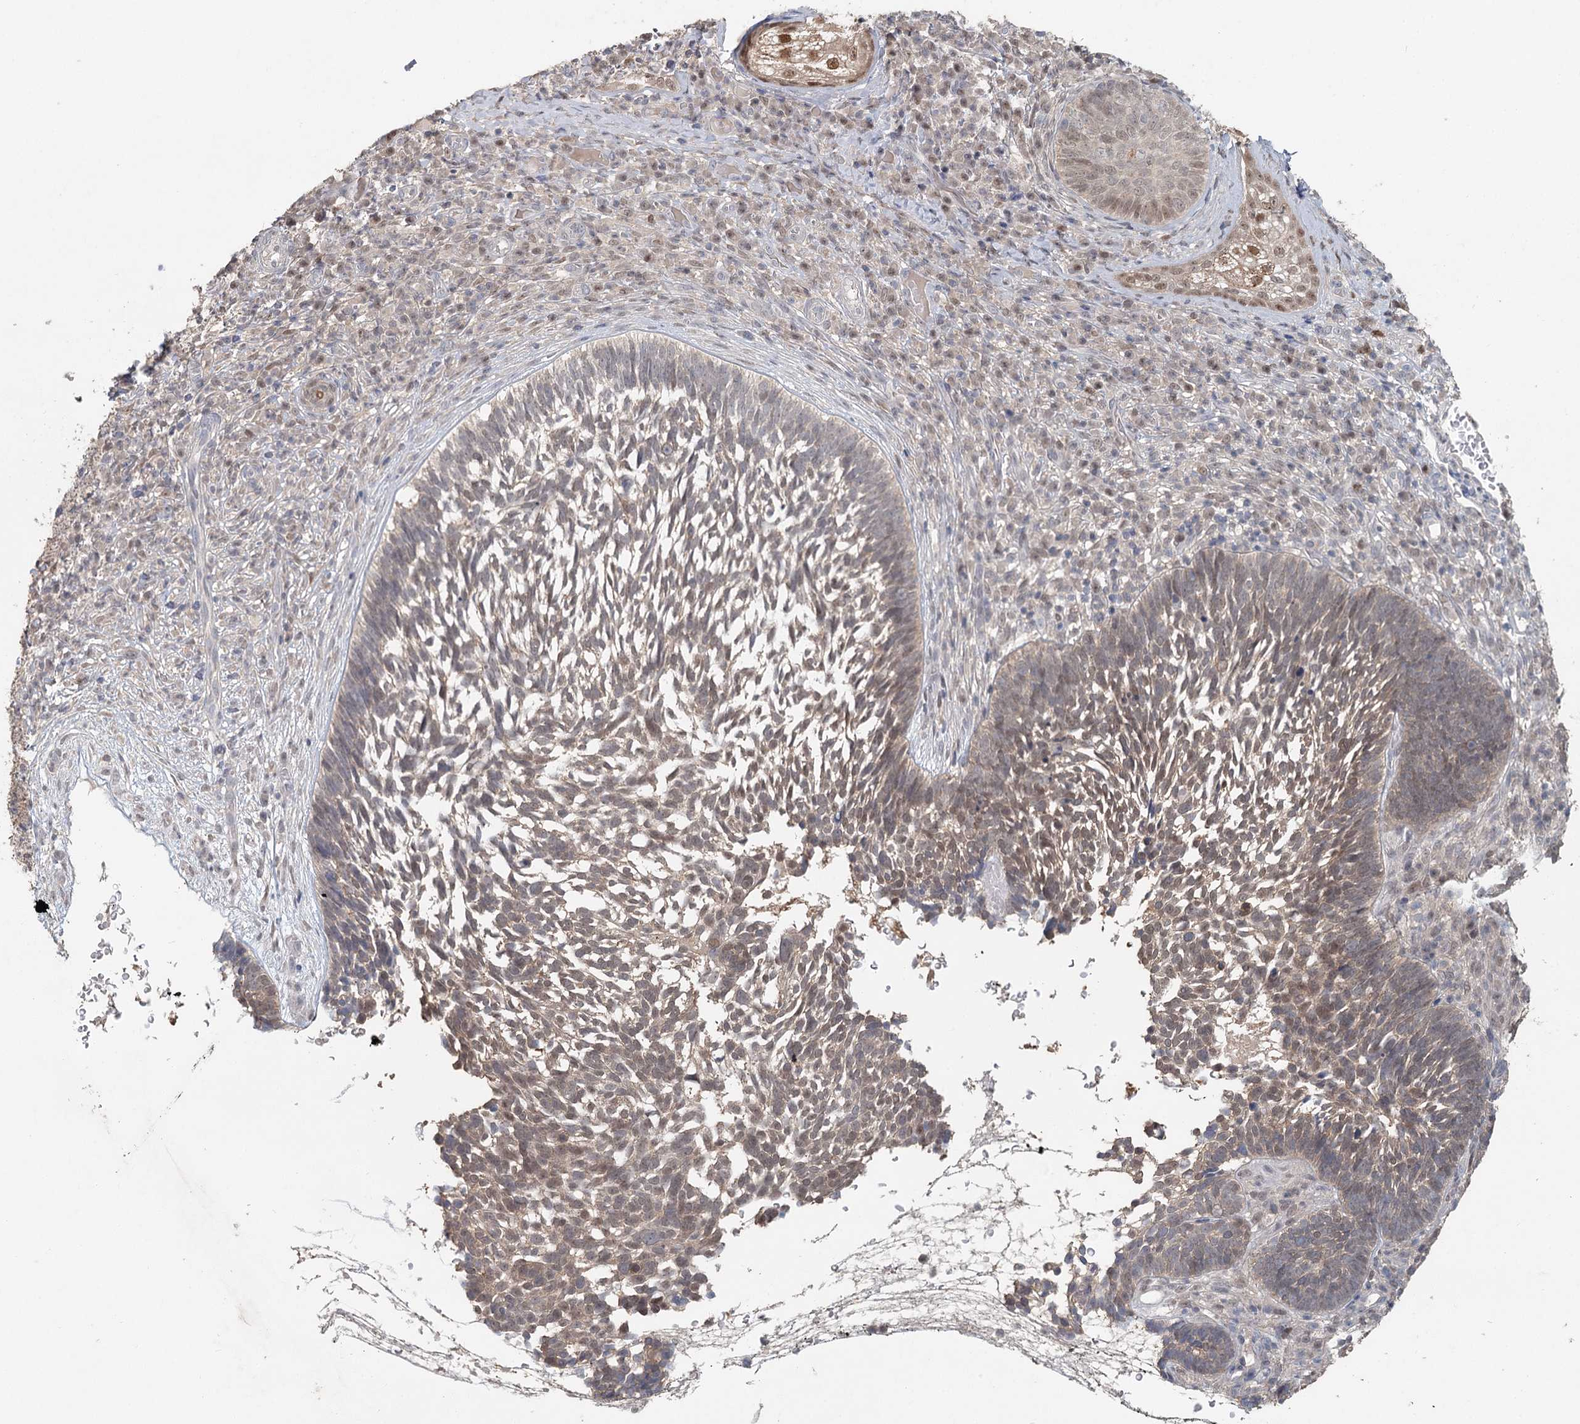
{"staining": {"intensity": "weak", "quantity": "<25%", "location": "cytoplasmic/membranous,nuclear"}, "tissue": "skin cancer", "cell_type": "Tumor cells", "image_type": "cancer", "snomed": [{"axis": "morphology", "description": "Basal cell carcinoma"}, {"axis": "topography", "description": "Skin"}], "caption": "DAB (3,3'-diaminobenzidine) immunohistochemical staining of basal cell carcinoma (skin) demonstrates no significant expression in tumor cells. (Stains: DAB IHC with hematoxylin counter stain, Microscopy: brightfield microscopy at high magnification).", "gene": "ADK", "patient": {"sex": "male", "age": 88}}